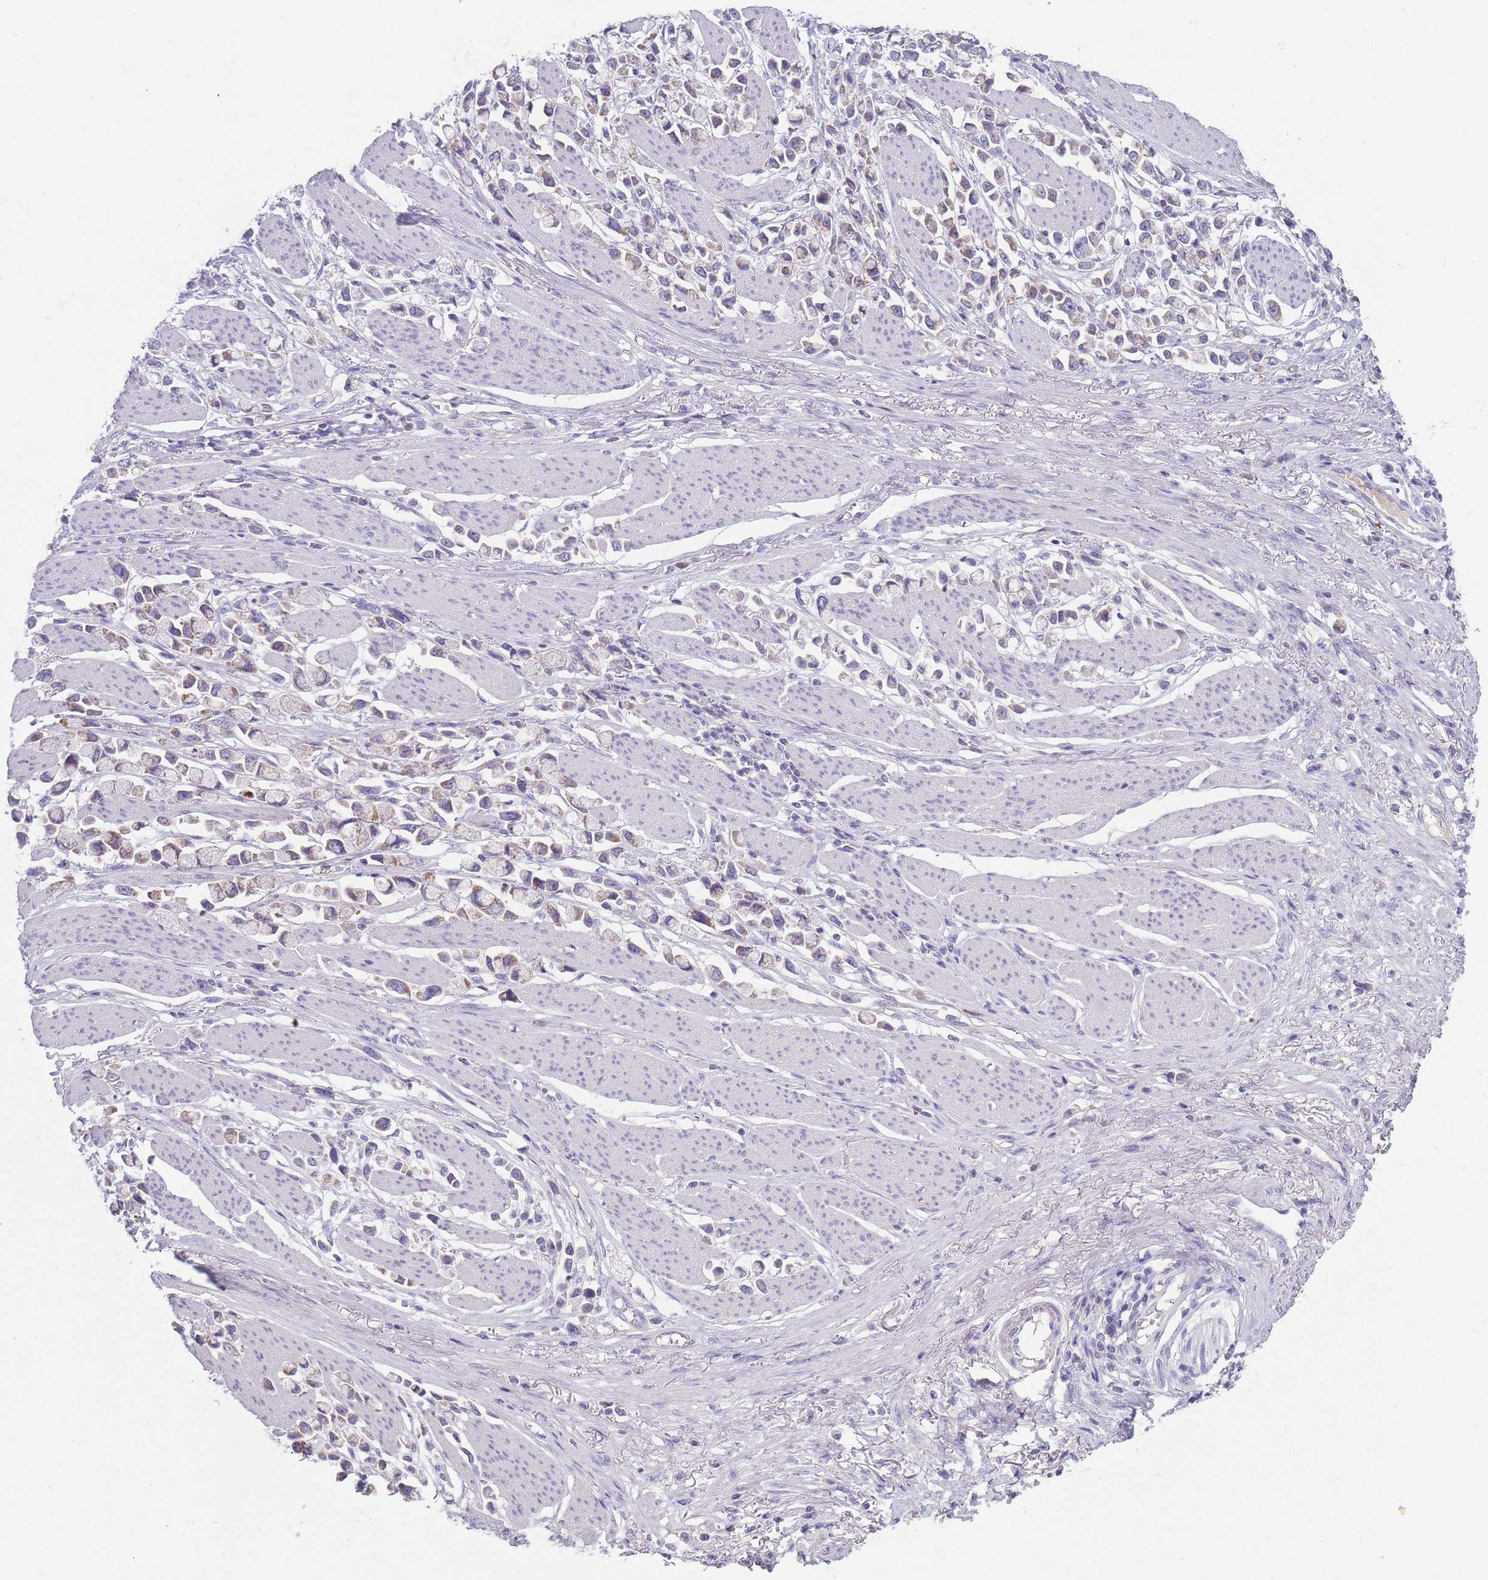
{"staining": {"intensity": "moderate", "quantity": "25%-75%", "location": "cytoplasmic/membranous"}, "tissue": "stomach cancer", "cell_type": "Tumor cells", "image_type": "cancer", "snomed": [{"axis": "morphology", "description": "Adenocarcinoma, NOS"}, {"axis": "topography", "description": "Stomach"}], "caption": "There is medium levels of moderate cytoplasmic/membranous staining in tumor cells of stomach cancer (adenocarcinoma), as demonstrated by immunohistochemical staining (brown color).", "gene": "MRPS14", "patient": {"sex": "female", "age": 81}}